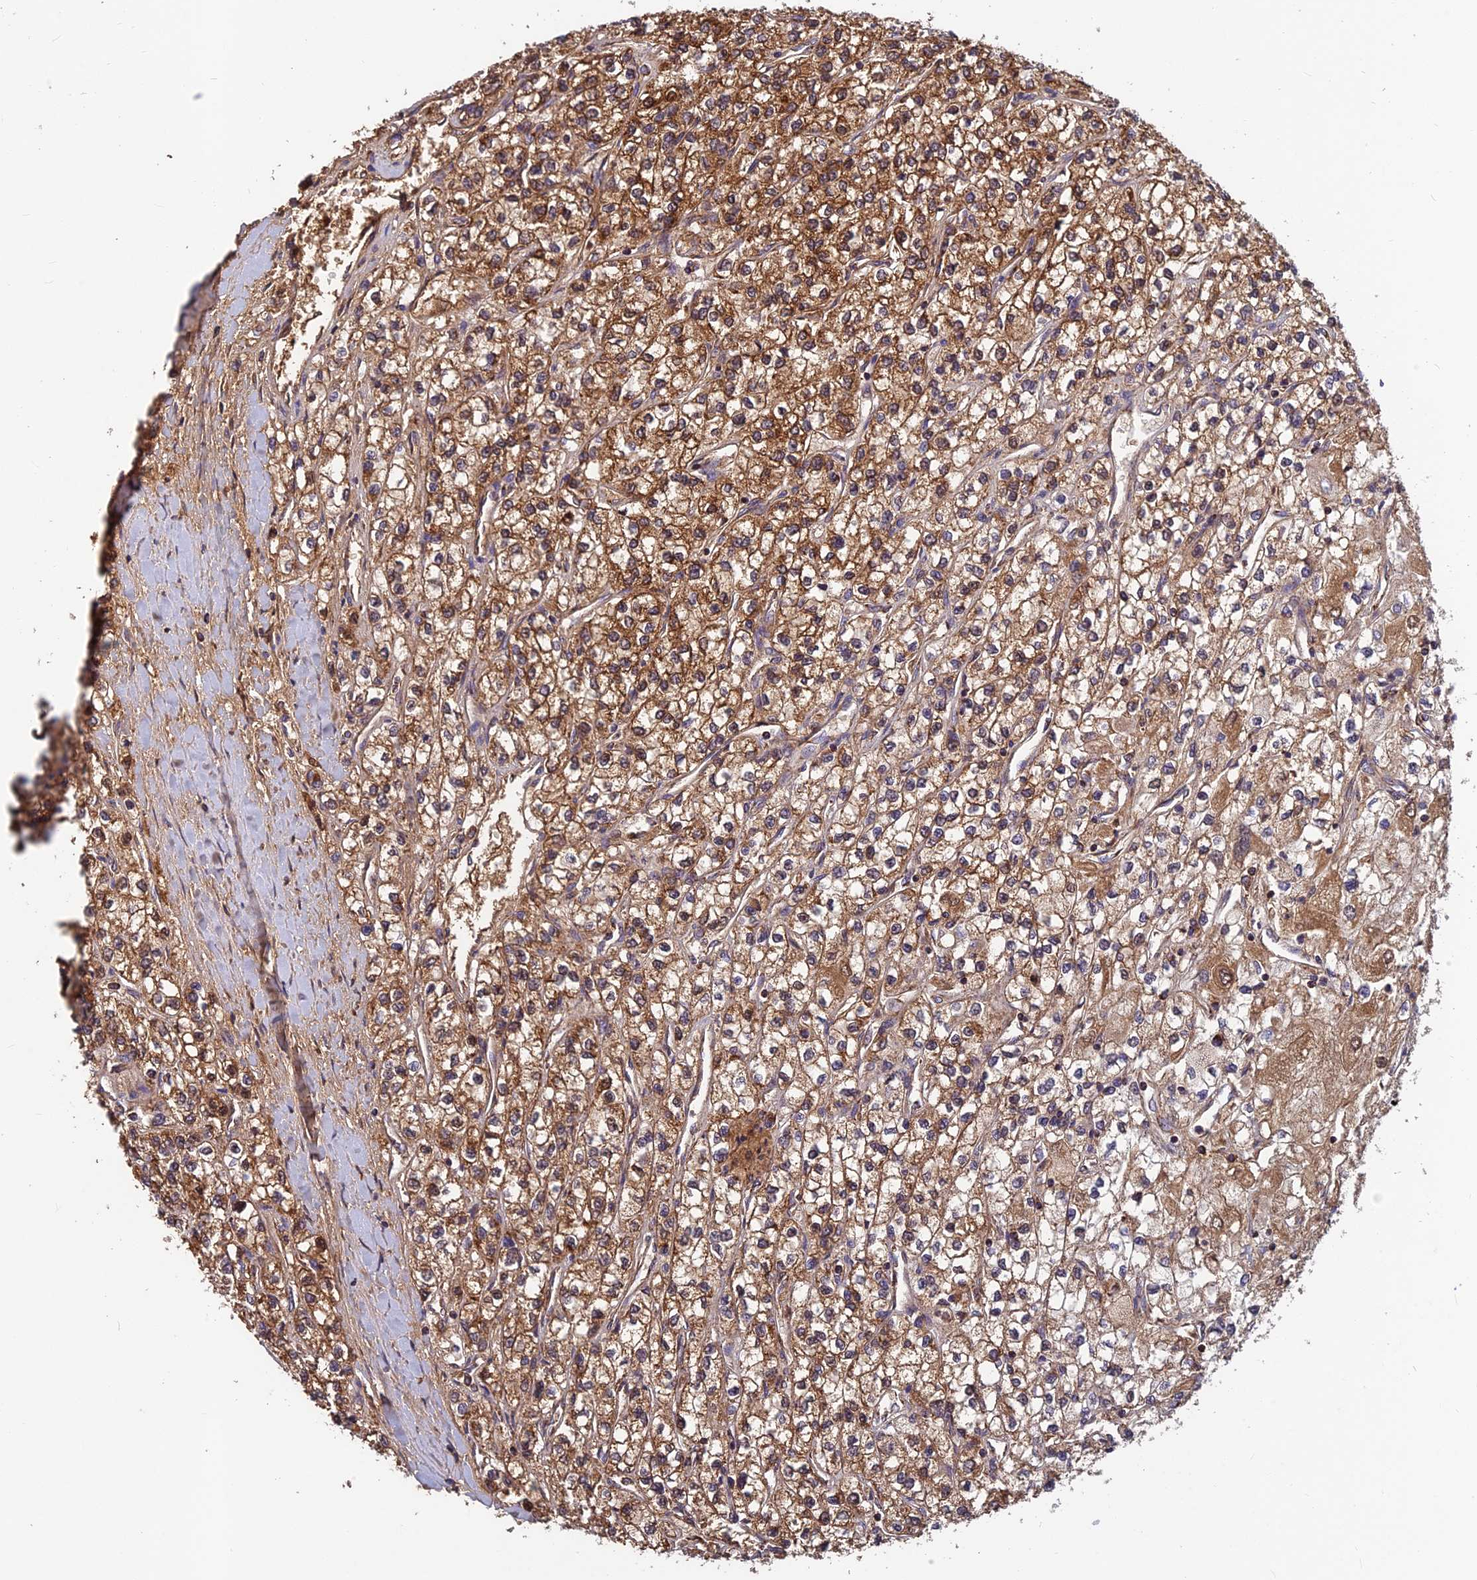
{"staining": {"intensity": "strong", "quantity": ">75%", "location": "cytoplasmic/membranous"}, "tissue": "renal cancer", "cell_type": "Tumor cells", "image_type": "cancer", "snomed": [{"axis": "morphology", "description": "Adenocarcinoma, NOS"}, {"axis": "topography", "description": "Kidney"}], "caption": "IHC histopathology image of human renal cancer stained for a protein (brown), which reveals high levels of strong cytoplasmic/membranous expression in about >75% of tumor cells.", "gene": "CCDC15", "patient": {"sex": "male", "age": 80}}